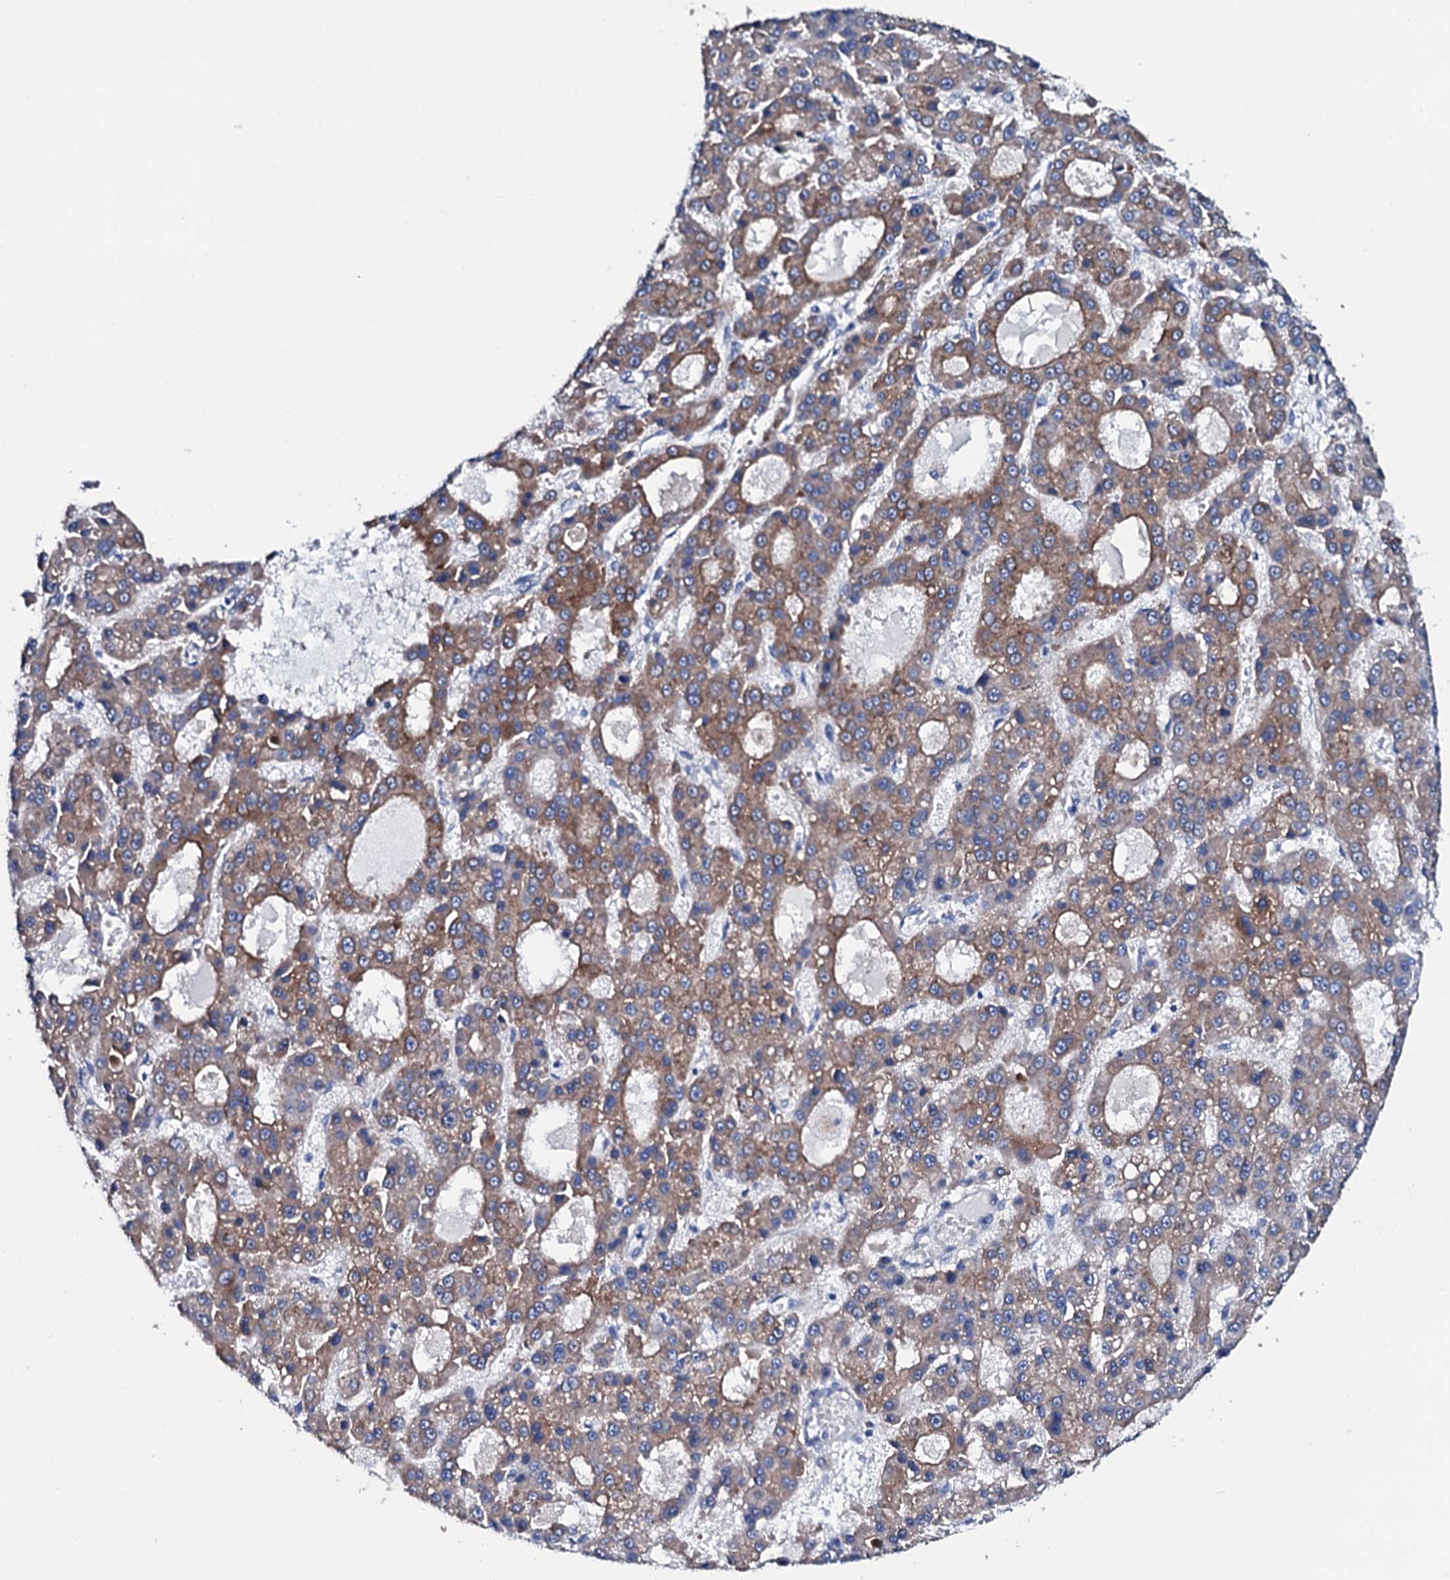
{"staining": {"intensity": "moderate", "quantity": ">75%", "location": "cytoplasmic/membranous"}, "tissue": "liver cancer", "cell_type": "Tumor cells", "image_type": "cancer", "snomed": [{"axis": "morphology", "description": "Carcinoma, Hepatocellular, NOS"}, {"axis": "topography", "description": "Liver"}], "caption": "The histopathology image shows staining of liver cancer (hepatocellular carcinoma), revealing moderate cytoplasmic/membranous protein expression (brown color) within tumor cells. The staining is performed using DAB brown chromogen to label protein expression. The nuclei are counter-stained blue using hematoxylin.", "gene": "GYS2", "patient": {"sex": "male", "age": 70}}